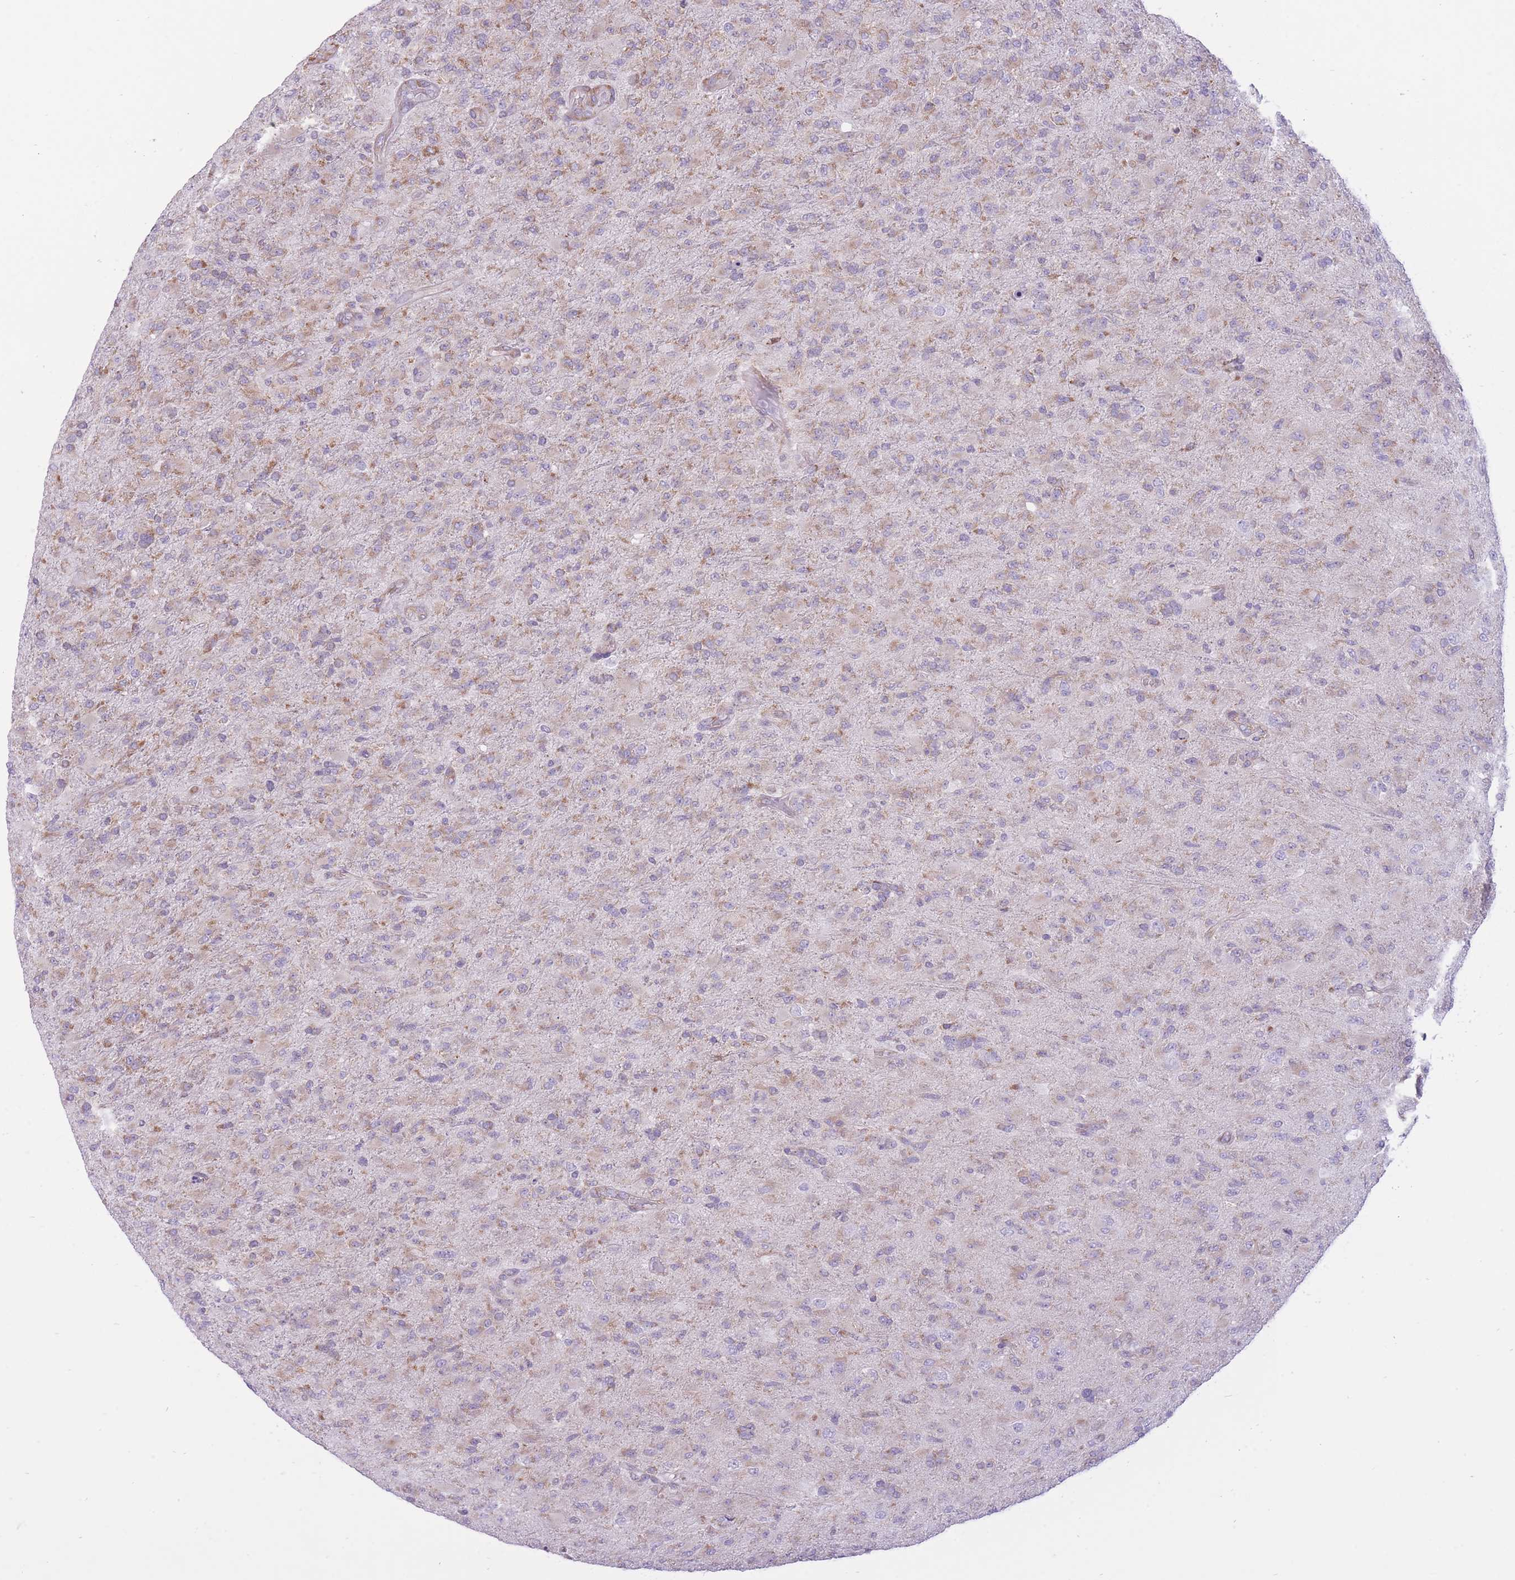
{"staining": {"intensity": "weak", "quantity": "25%-75%", "location": "cytoplasmic/membranous"}, "tissue": "glioma", "cell_type": "Tumor cells", "image_type": "cancer", "snomed": [{"axis": "morphology", "description": "Glioma, malignant, Low grade"}, {"axis": "topography", "description": "Brain"}], "caption": "A low amount of weak cytoplasmic/membranous positivity is present in approximately 25%-75% of tumor cells in malignant glioma (low-grade) tissue.", "gene": "ZNF501", "patient": {"sex": "male", "age": 65}}